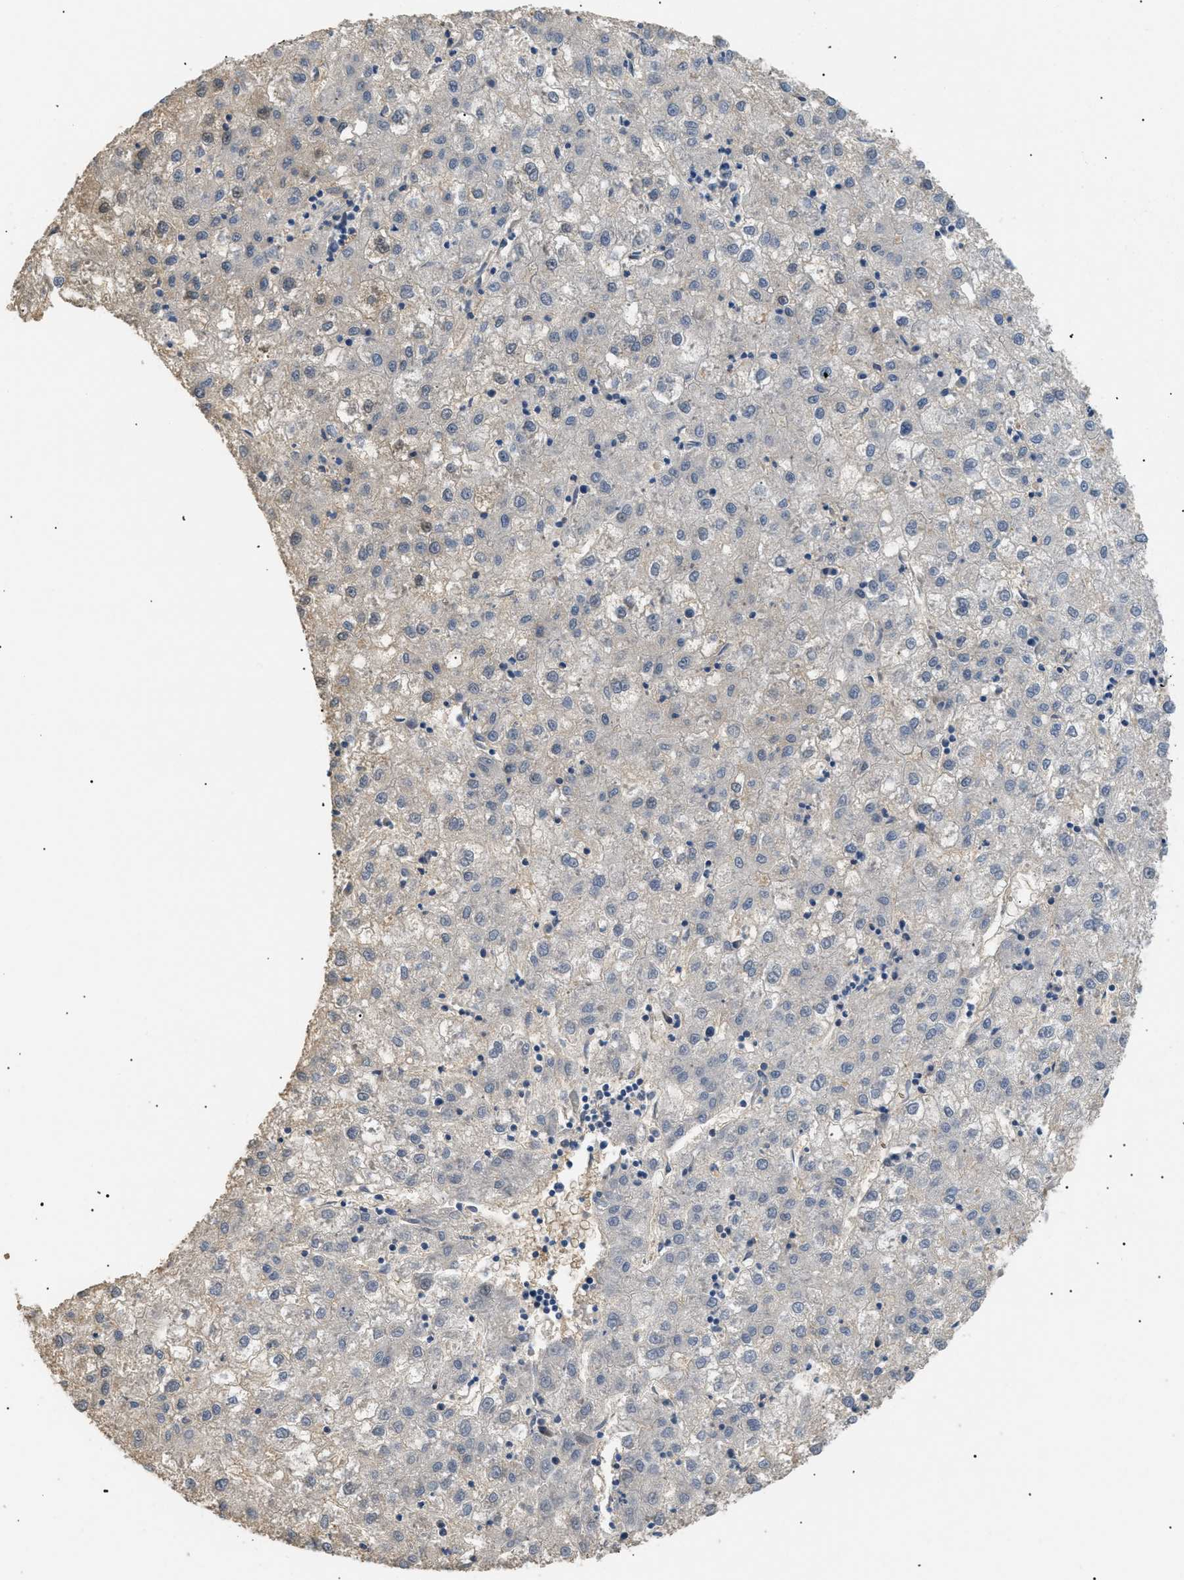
{"staining": {"intensity": "negative", "quantity": "none", "location": "none"}, "tissue": "liver cancer", "cell_type": "Tumor cells", "image_type": "cancer", "snomed": [{"axis": "morphology", "description": "Carcinoma, Hepatocellular, NOS"}, {"axis": "topography", "description": "Liver"}], "caption": "IHC image of neoplastic tissue: human liver hepatocellular carcinoma stained with DAB (3,3'-diaminobenzidine) displays no significant protein staining in tumor cells.", "gene": "AKR1A1", "patient": {"sex": "male", "age": 72}}